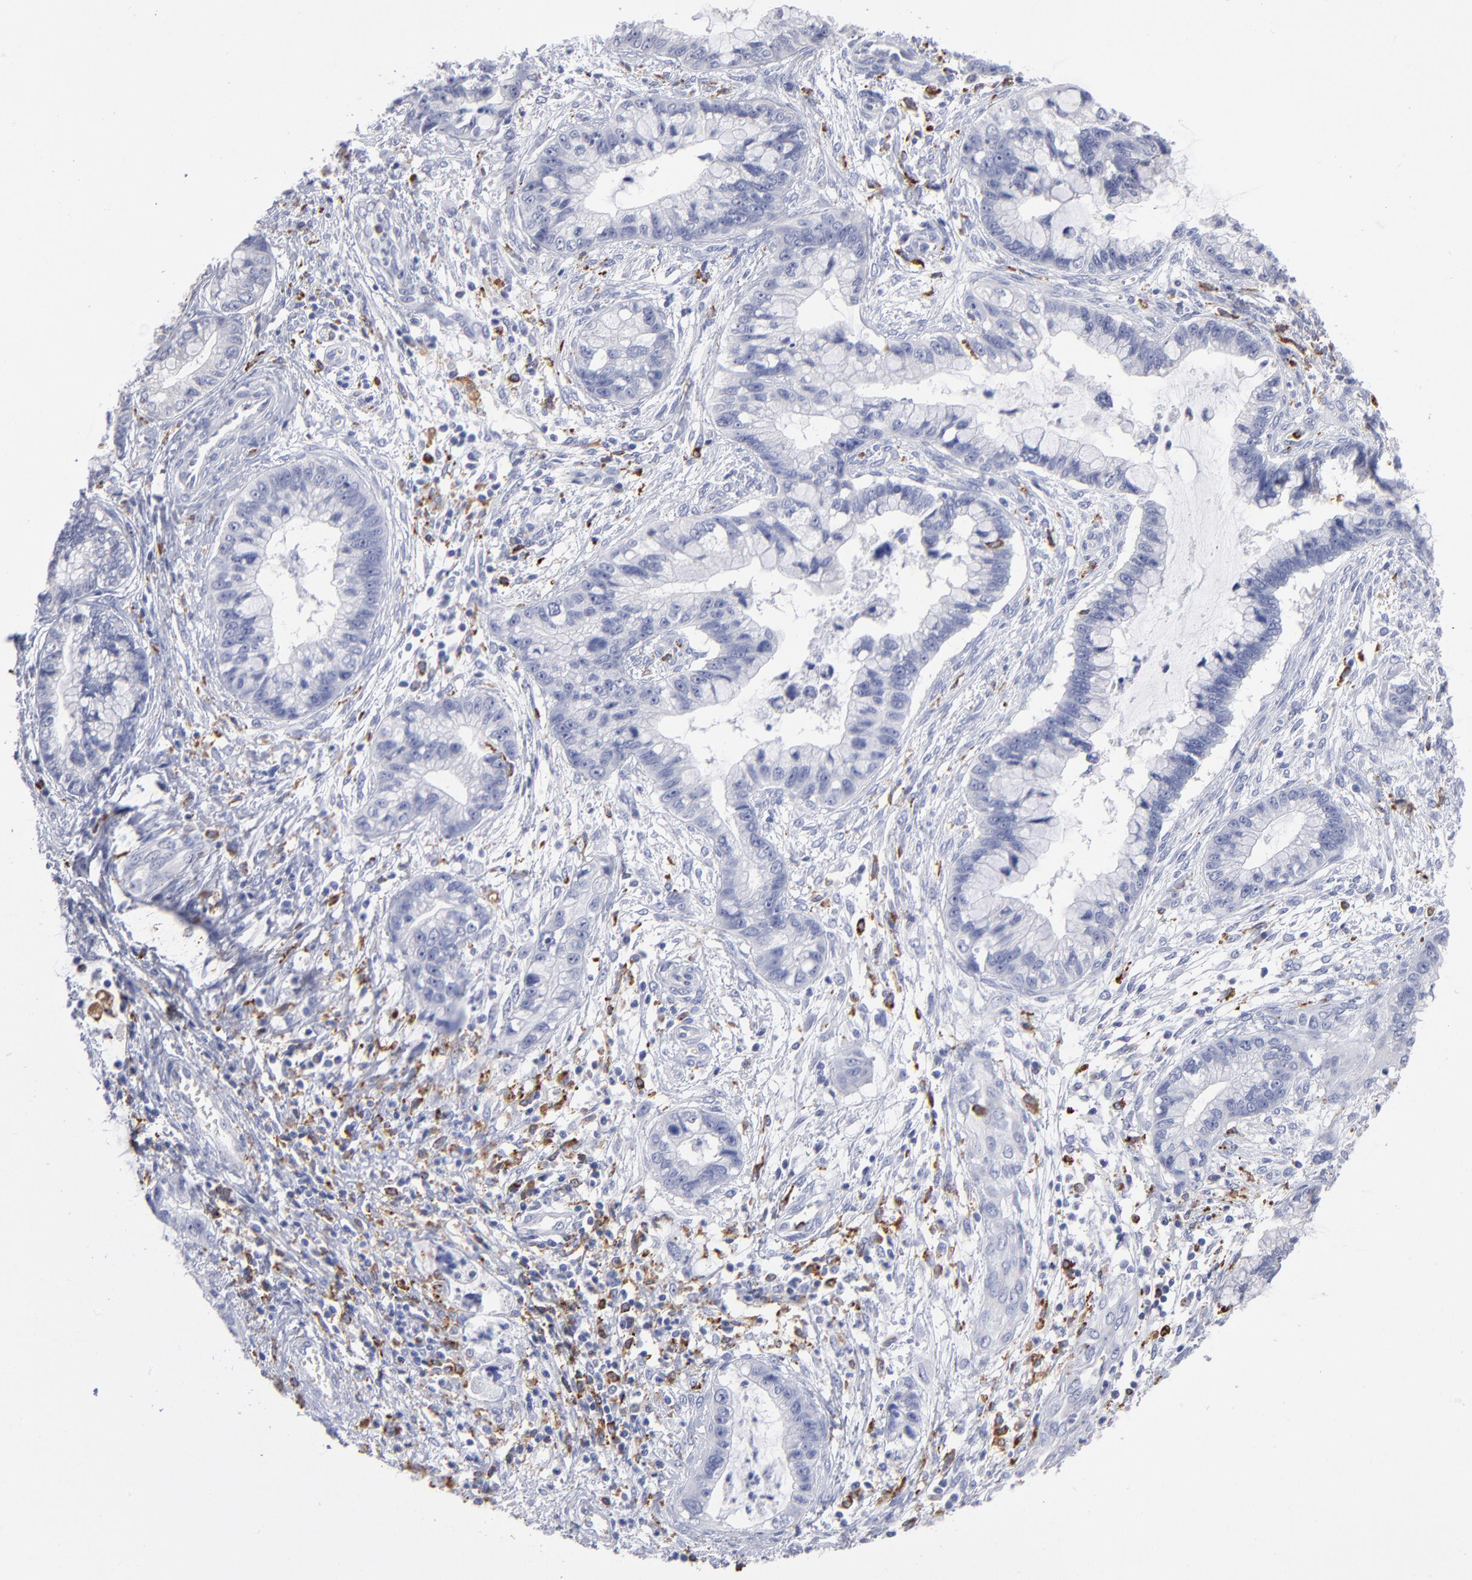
{"staining": {"intensity": "negative", "quantity": "none", "location": "none"}, "tissue": "cervical cancer", "cell_type": "Tumor cells", "image_type": "cancer", "snomed": [{"axis": "morphology", "description": "Adenocarcinoma, NOS"}, {"axis": "topography", "description": "Cervix"}], "caption": "Adenocarcinoma (cervical) was stained to show a protein in brown. There is no significant staining in tumor cells. (DAB immunohistochemistry (IHC) visualized using brightfield microscopy, high magnification).", "gene": "CD180", "patient": {"sex": "female", "age": 44}}